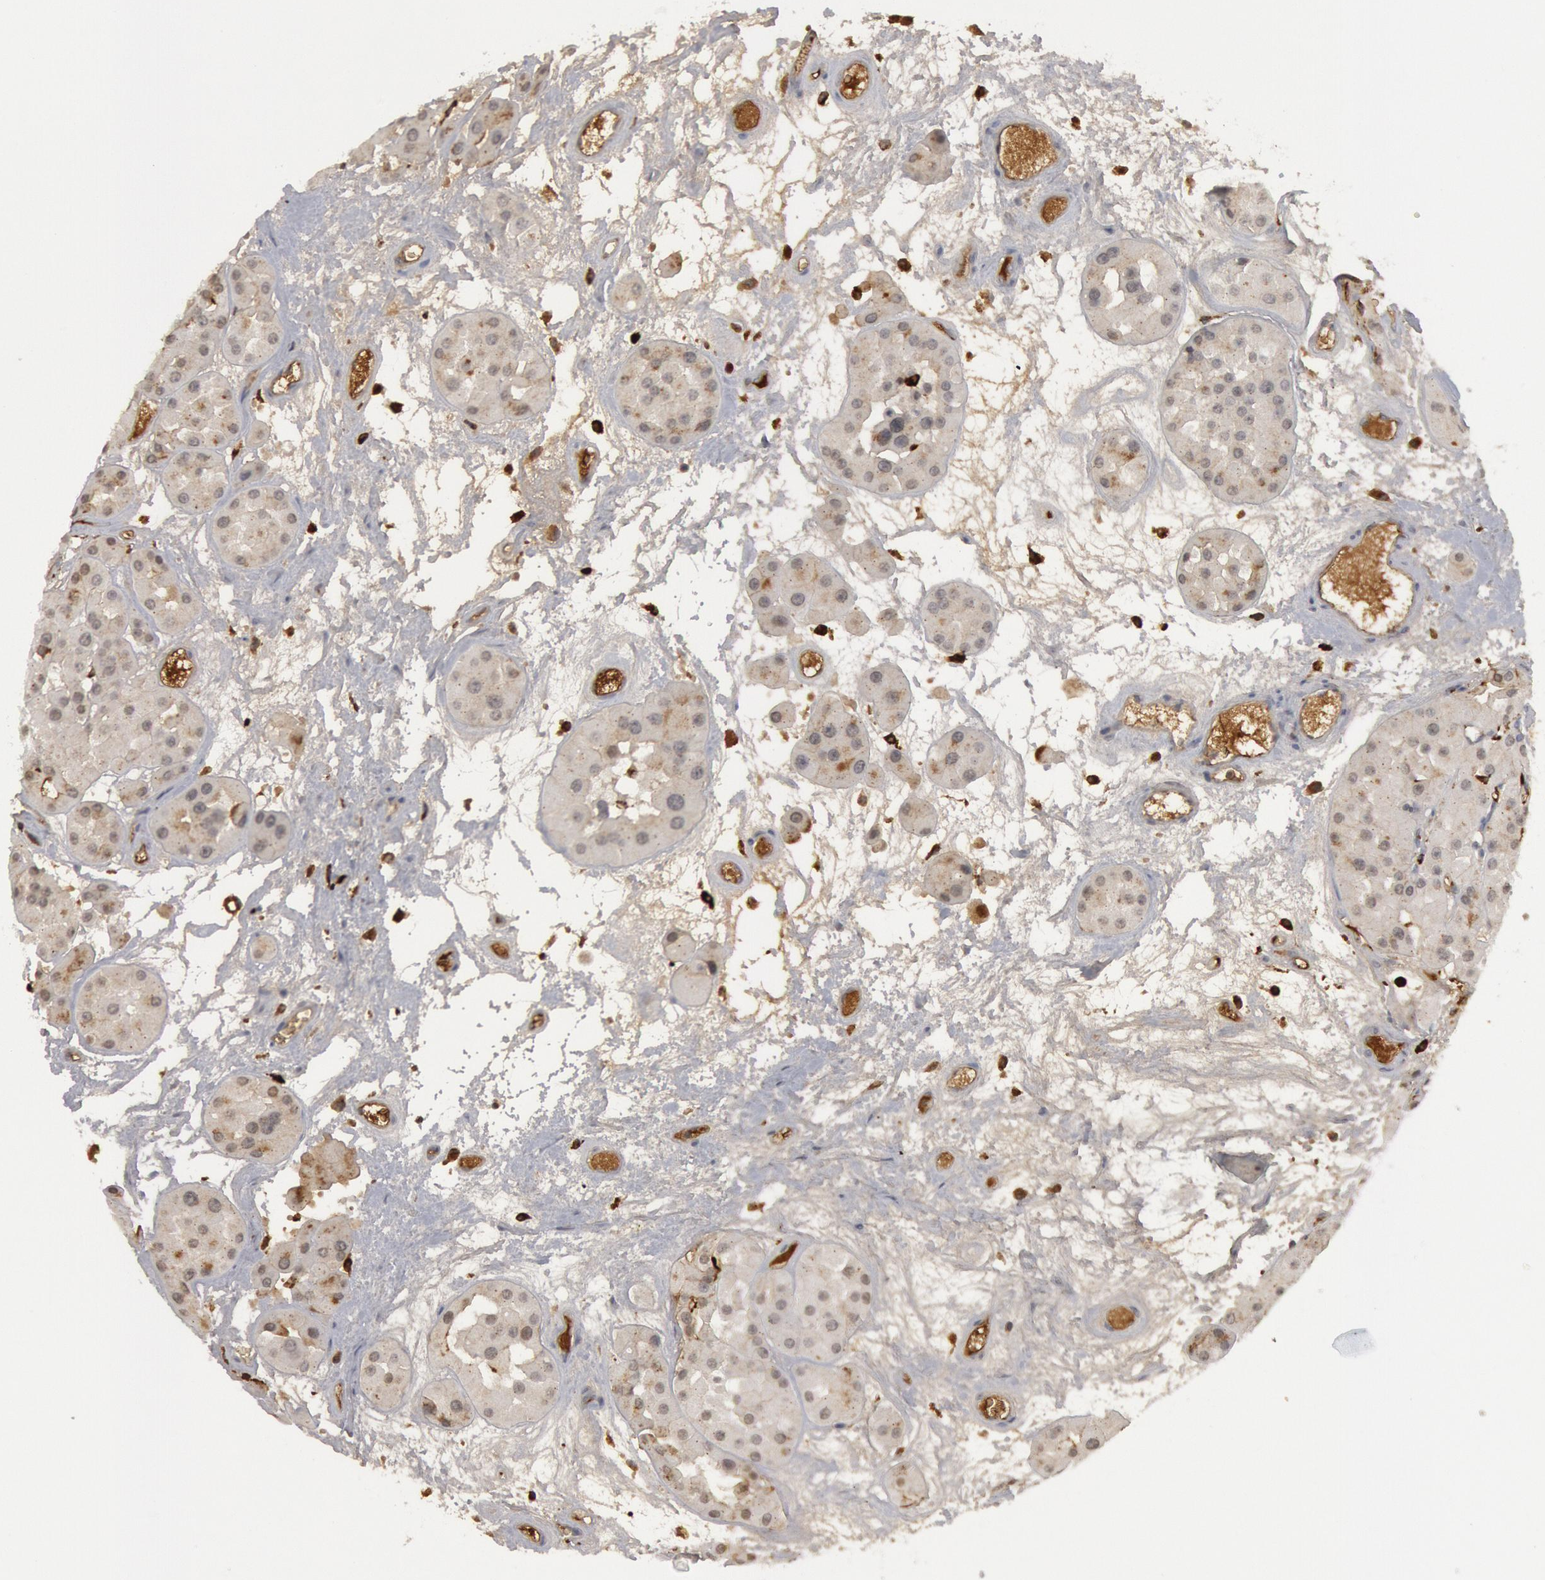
{"staining": {"intensity": "weak", "quantity": "<25%", "location": "nuclear"}, "tissue": "renal cancer", "cell_type": "Tumor cells", "image_type": "cancer", "snomed": [{"axis": "morphology", "description": "Adenocarcinoma, uncertain malignant potential"}, {"axis": "topography", "description": "Kidney"}], "caption": "Tumor cells show no significant protein positivity in renal adenocarcinoma,  uncertain malignant potential.", "gene": "C1QC", "patient": {"sex": "male", "age": 63}}